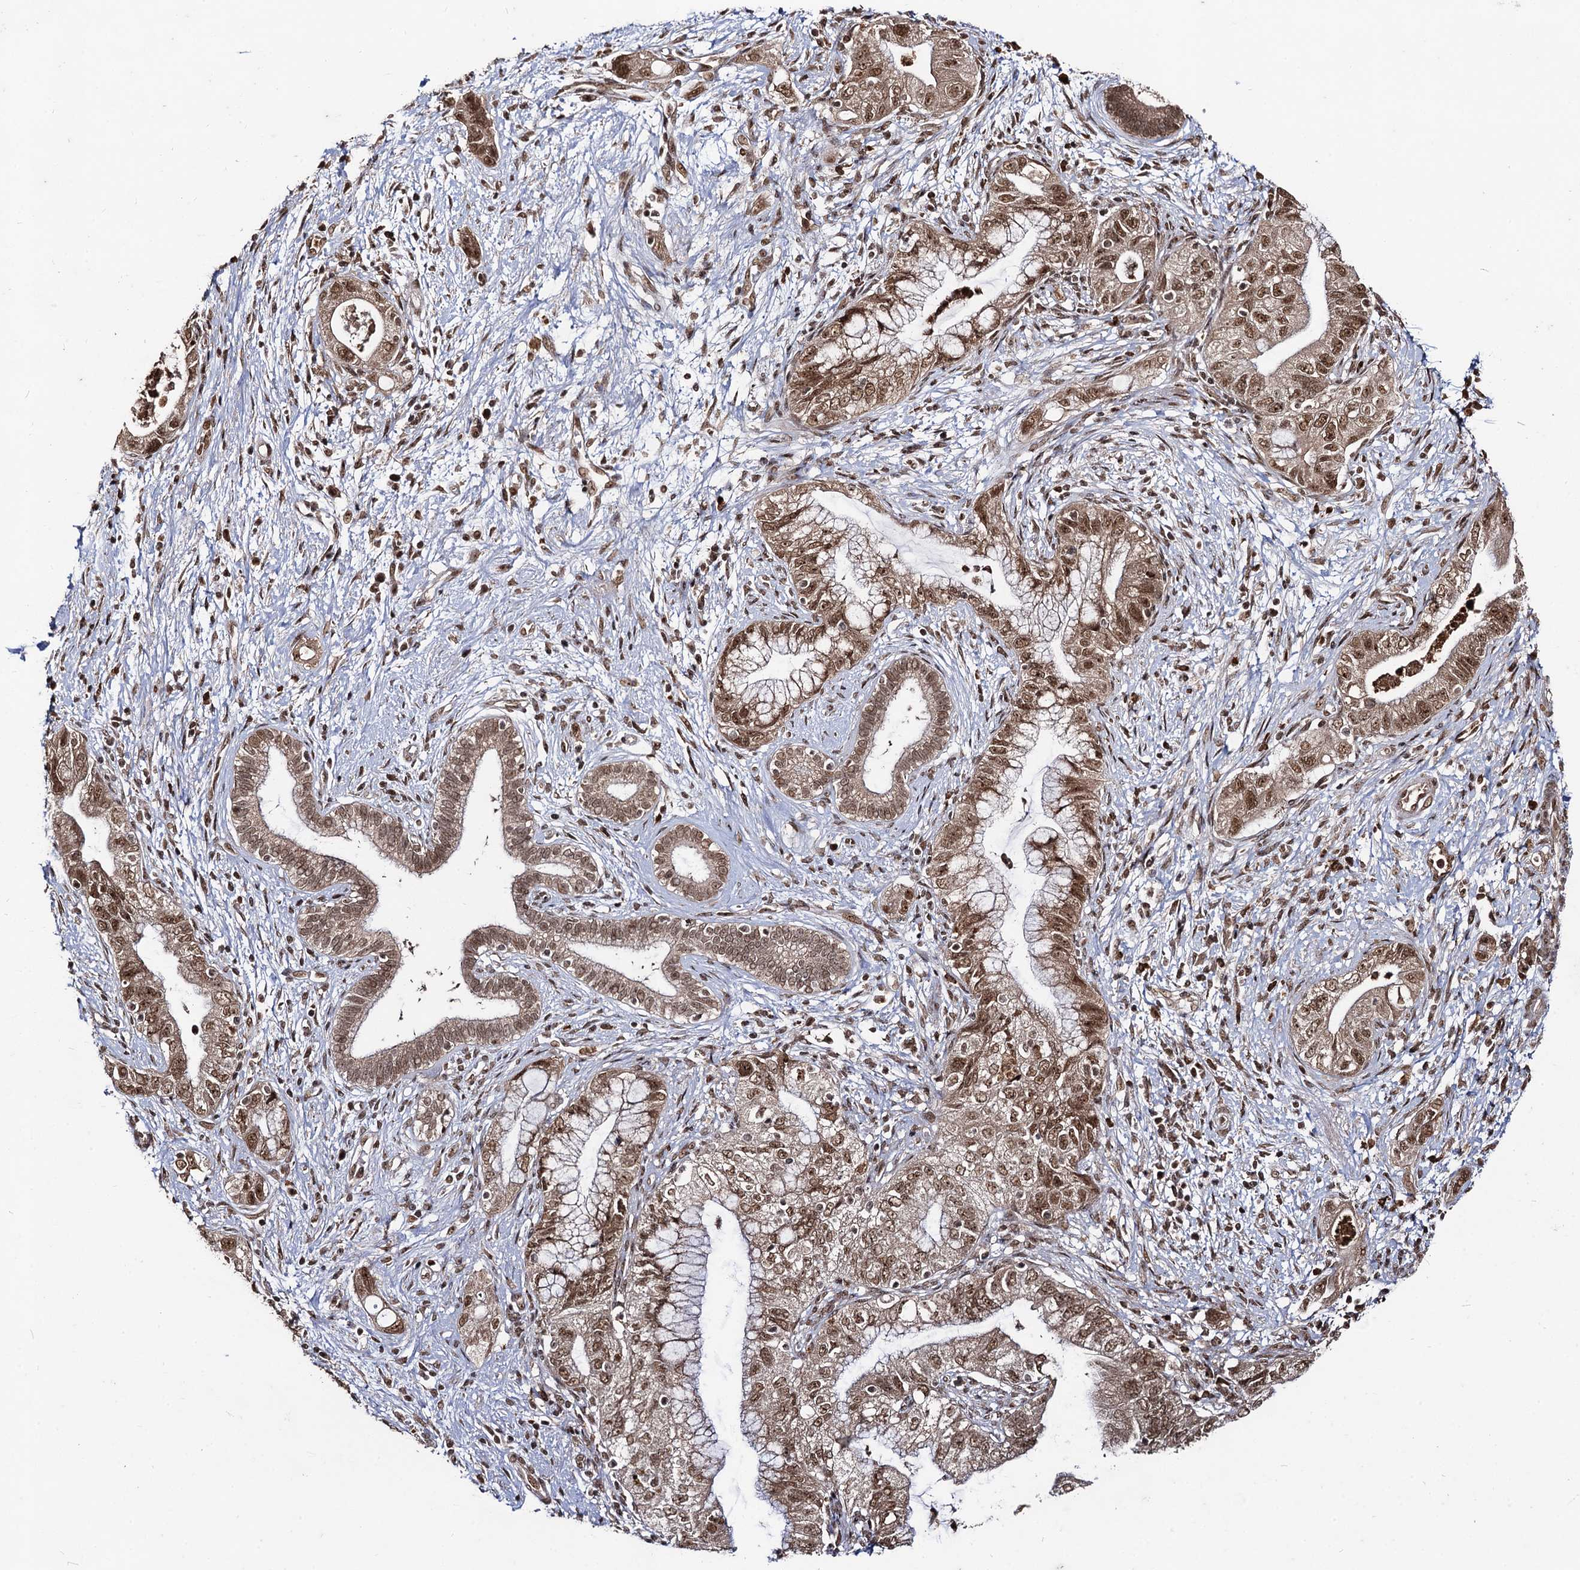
{"staining": {"intensity": "moderate", "quantity": ">75%", "location": "cytoplasmic/membranous,nuclear"}, "tissue": "pancreatic cancer", "cell_type": "Tumor cells", "image_type": "cancer", "snomed": [{"axis": "morphology", "description": "Adenocarcinoma, NOS"}, {"axis": "topography", "description": "Pancreas"}], "caption": "Protein expression analysis of pancreatic cancer (adenocarcinoma) shows moderate cytoplasmic/membranous and nuclear positivity in approximately >75% of tumor cells.", "gene": "SFSWAP", "patient": {"sex": "female", "age": 73}}